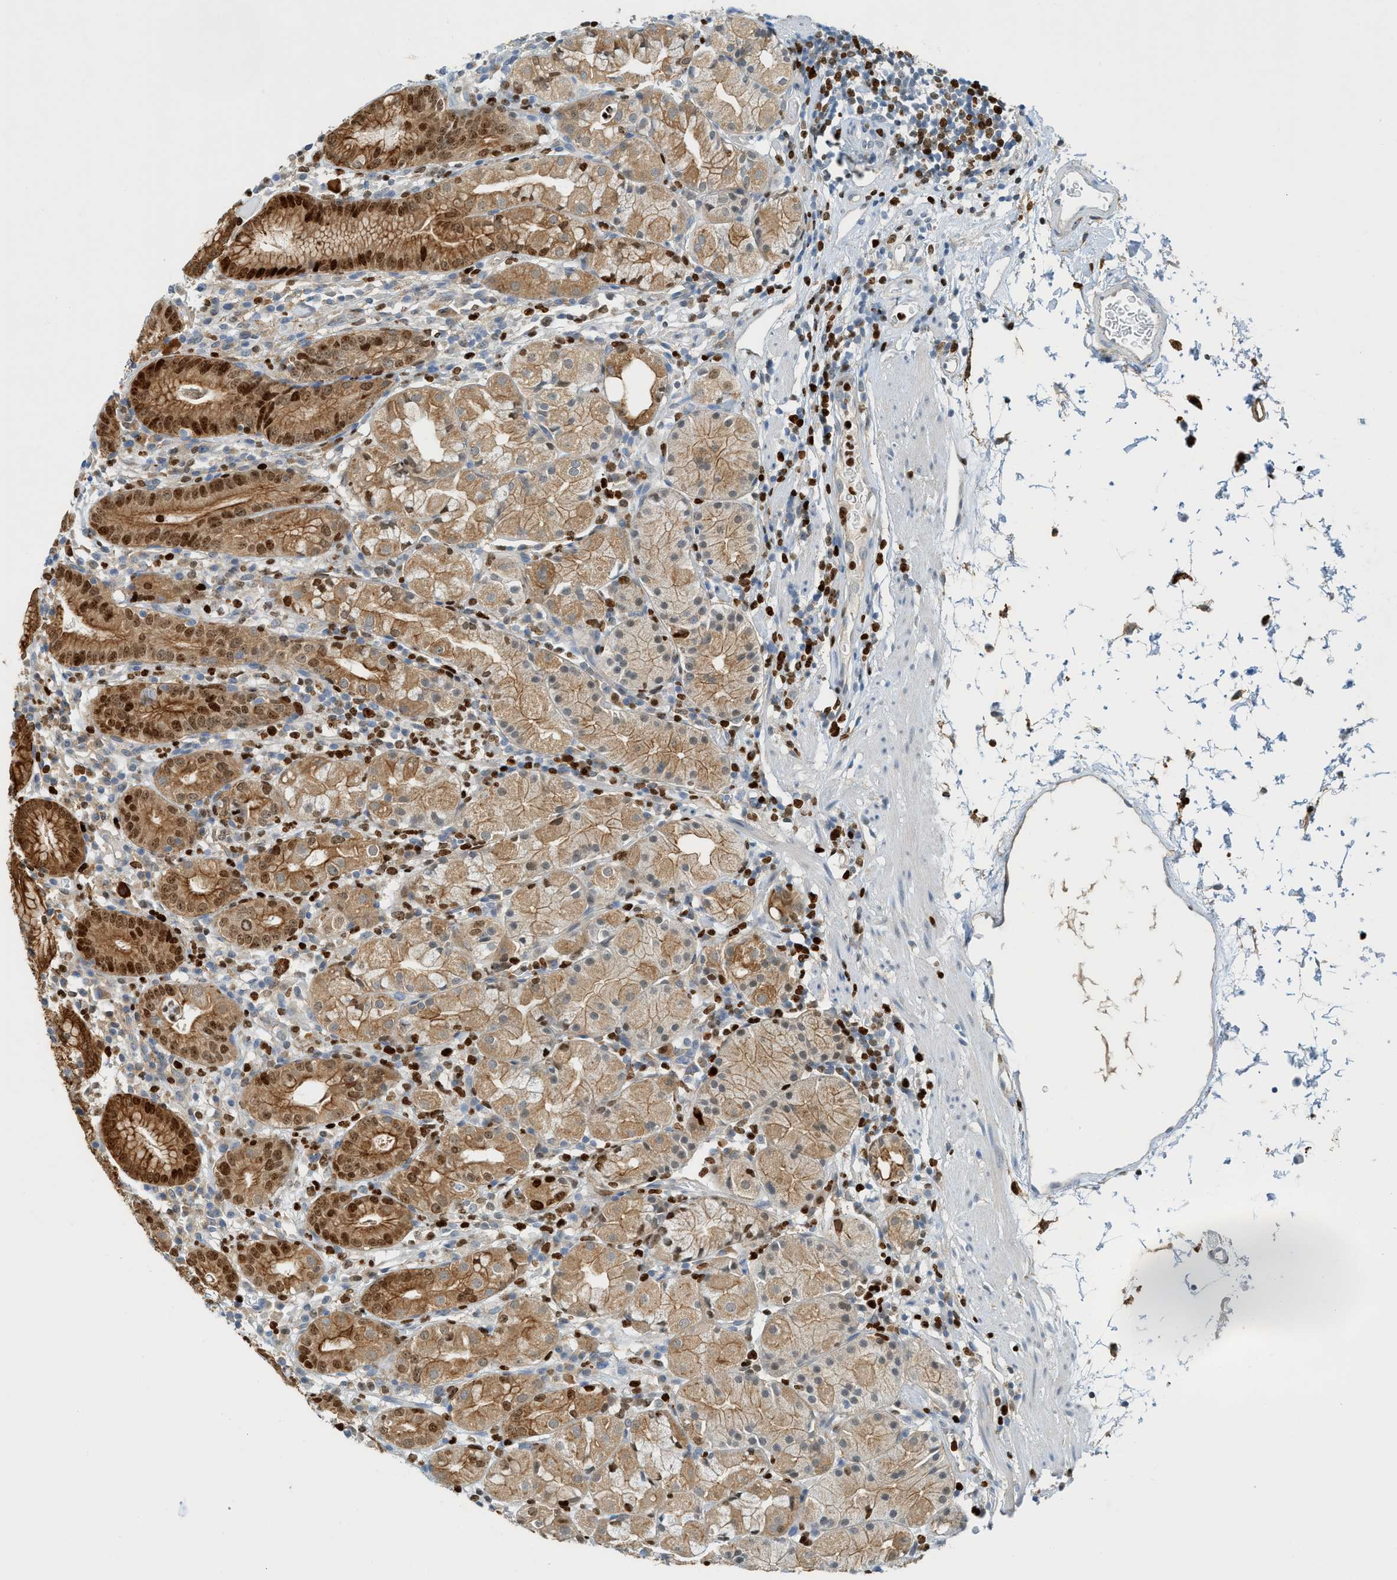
{"staining": {"intensity": "strong", "quantity": ">75%", "location": "cytoplasmic/membranous,nuclear"}, "tissue": "stomach", "cell_type": "Glandular cells", "image_type": "normal", "snomed": [{"axis": "morphology", "description": "Normal tissue, NOS"}, {"axis": "topography", "description": "Stomach"}, {"axis": "topography", "description": "Stomach, lower"}], "caption": "Immunohistochemistry of normal stomach shows high levels of strong cytoplasmic/membranous,nuclear positivity in about >75% of glandular cells. Immunohistochemistry (ihc) stains the protein in brown and the nuclei are stained blue.", "gene": "SH3D19", "patient": {"sex": "female", "age": 75}}